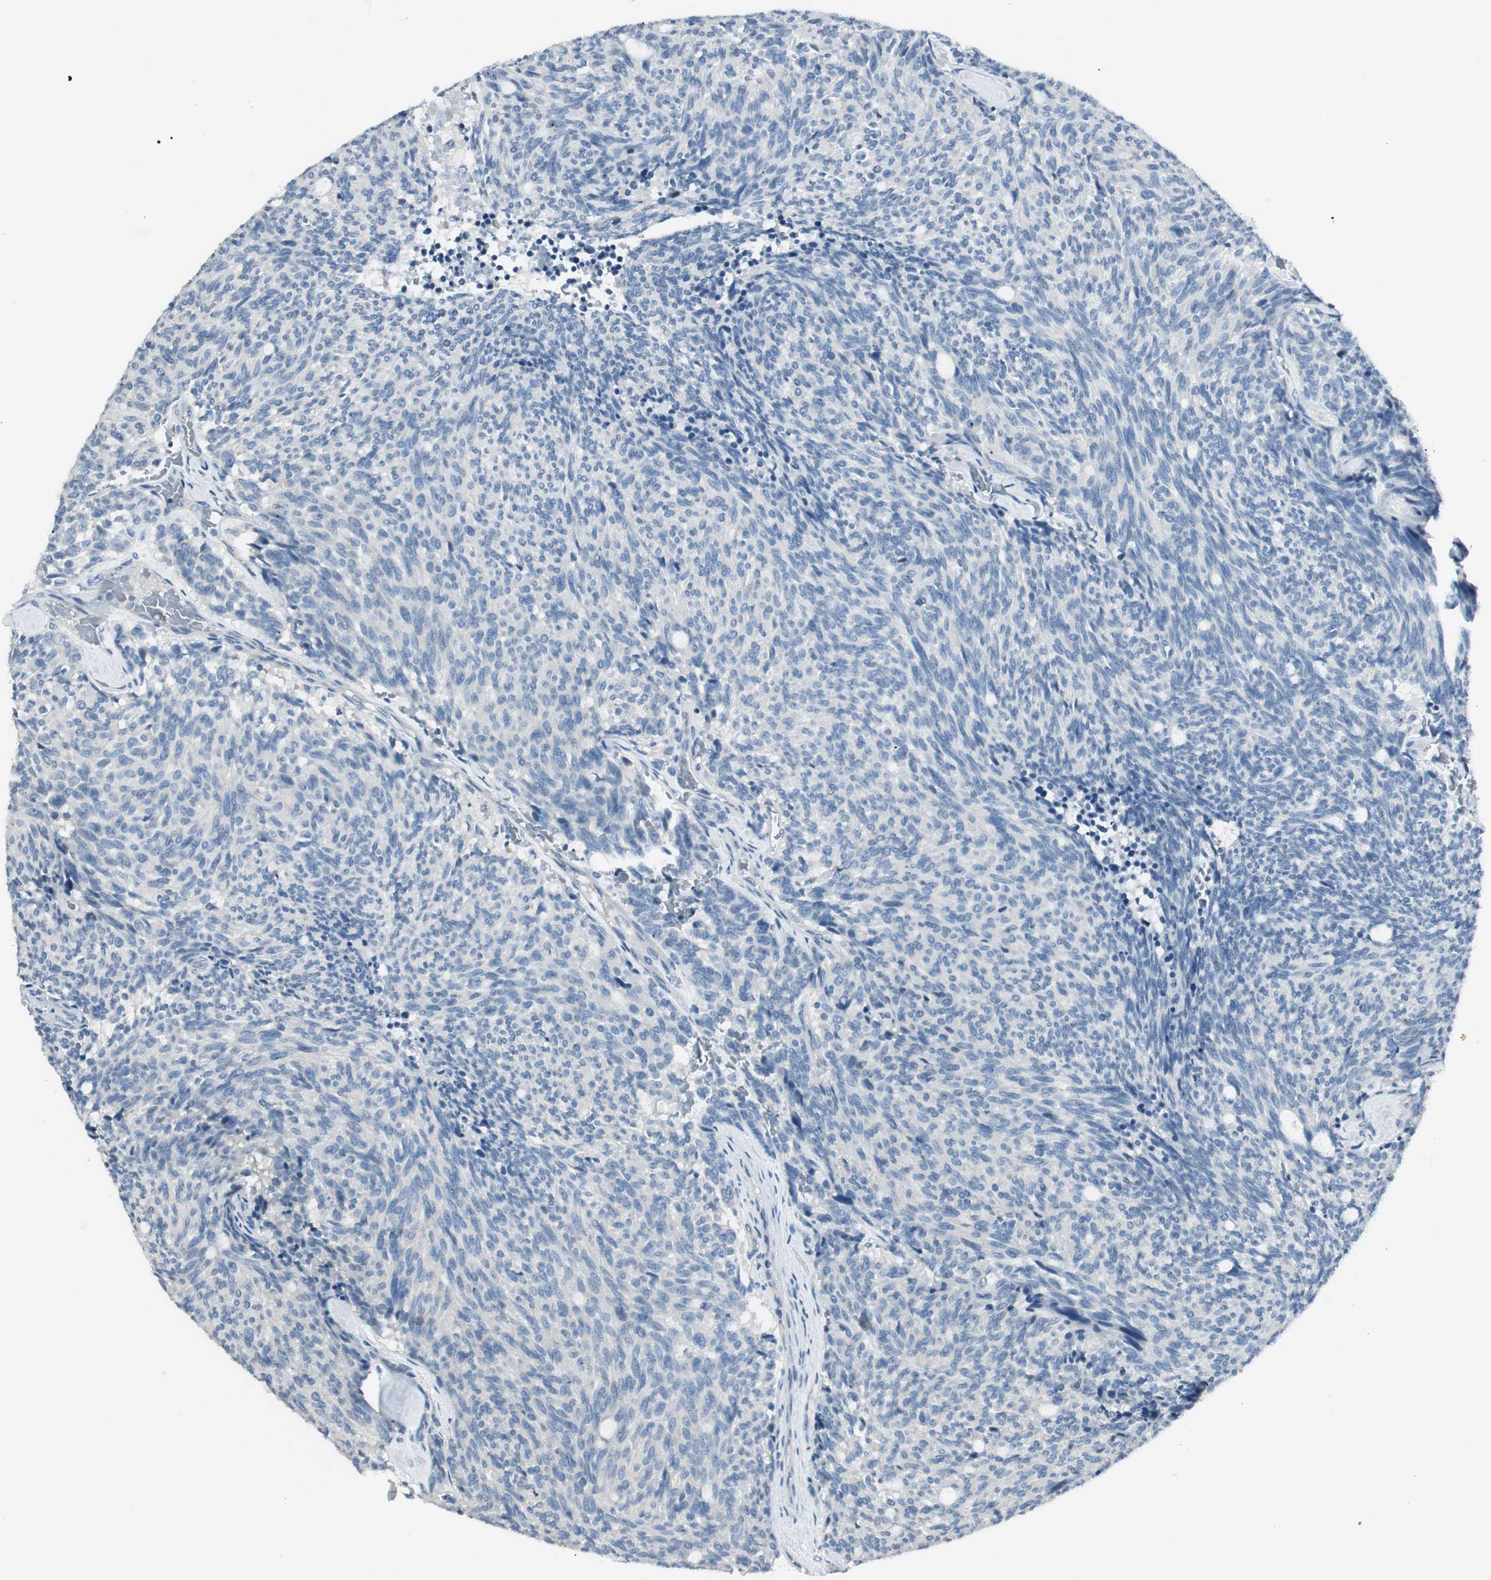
{"staining": {"intensity": "negative", "quantity": "none", "location": "none"}, "tissue": "carcinoid", "cell_type": "Tumor cells", "image_type": "cancer", "snomed": [{"axis": "morphology", "description": "Carcinoid, malignant, NOS"}, {"axis": "topography", "description": "Pancreas"}], "caption": "Carcinoid was stained to show a protein in brown. There is no significant expression in tumor cells.", "gene": "EVA1A", "patient": {"sex": "female", "age": 54}}